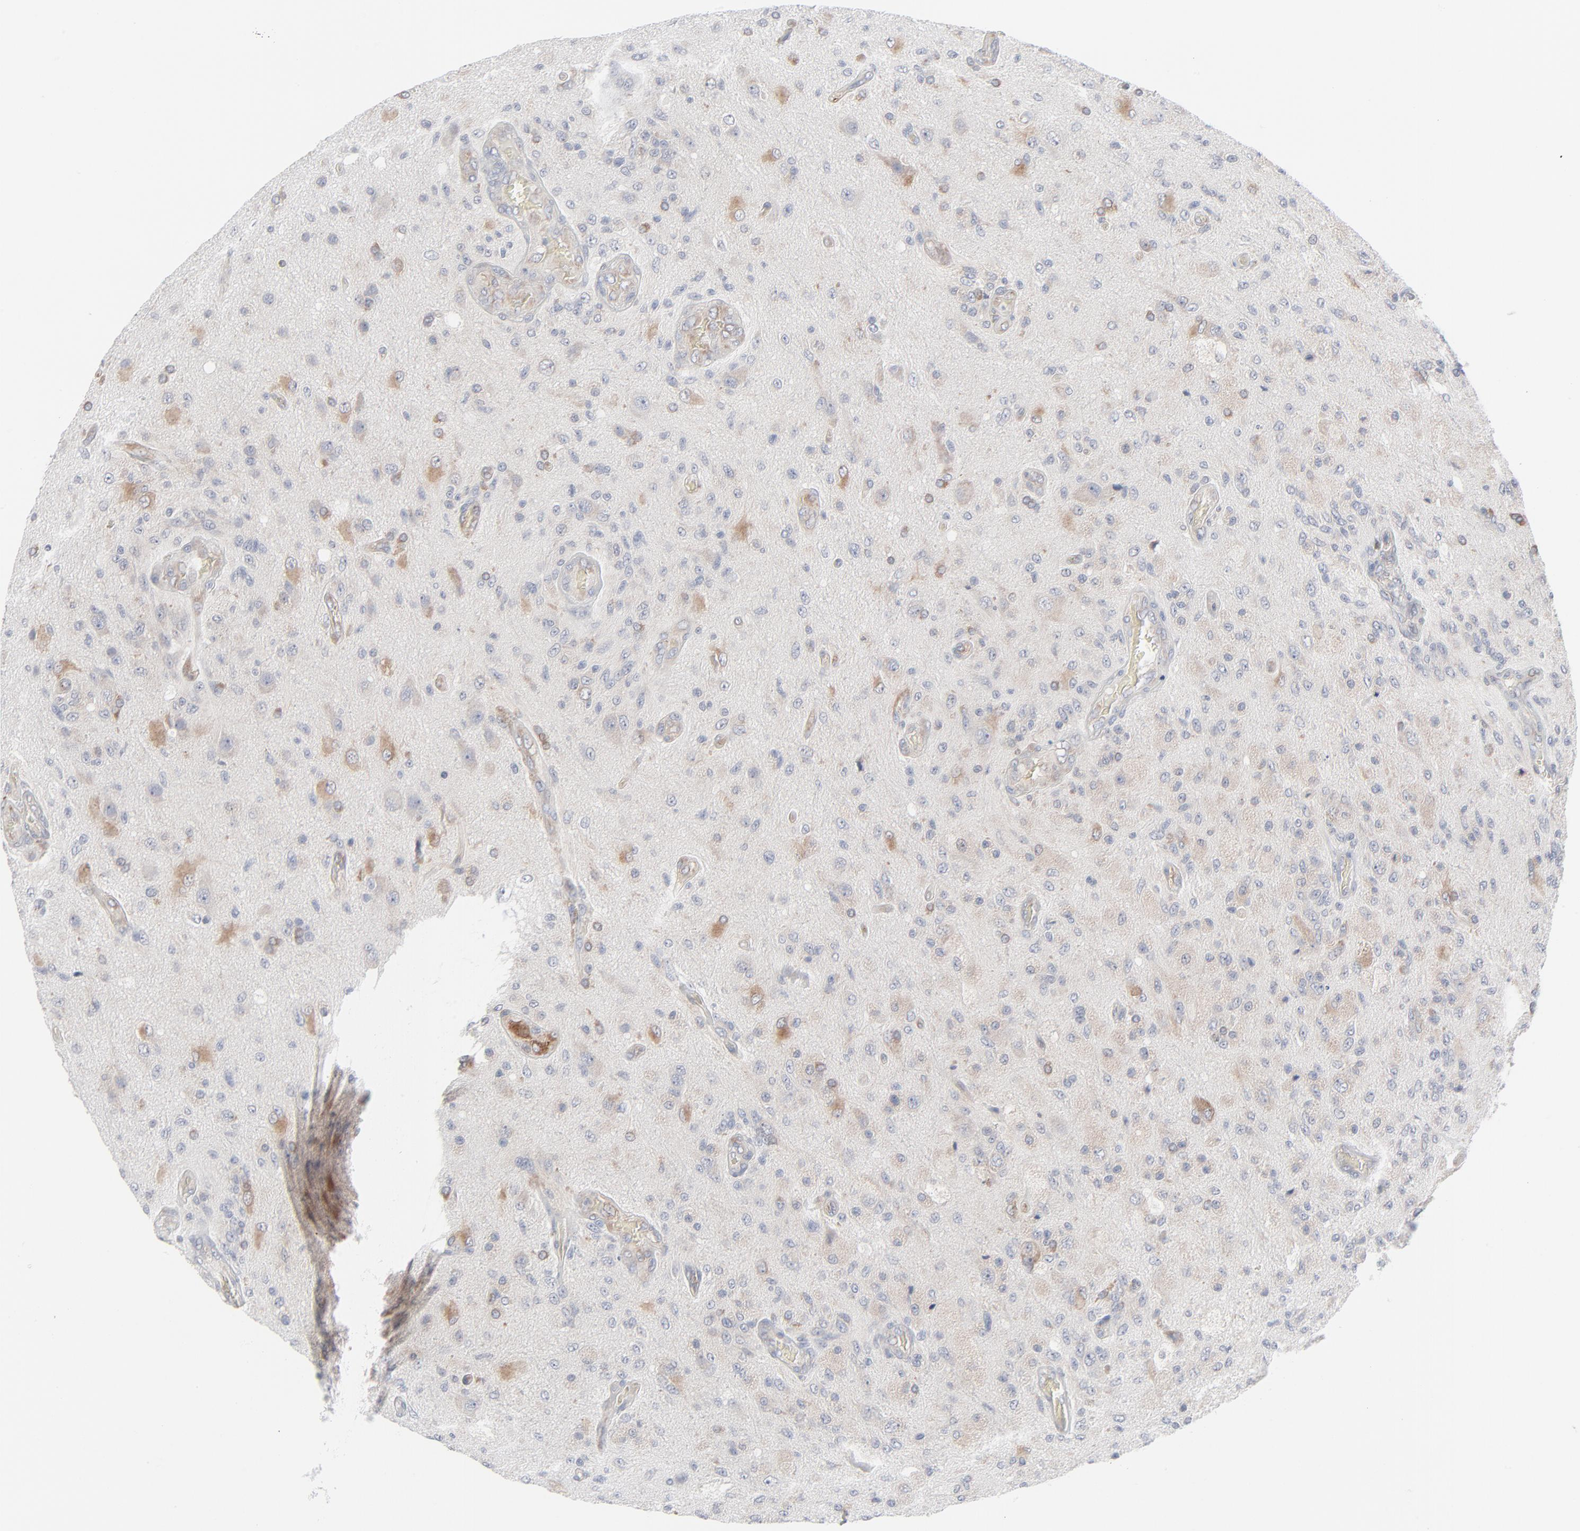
{"staining": {"intensity": "weak", "quantity": "25%-75%", "location": "cytoplasmic/membranous"}, "tissue": "glioma", "cell_type": "Tumor cells", "image_type": "cancer", "snomed": [{"axis": "morphology", "description": "Normal tissue, NOS"}, {"axis": "morphology", "description": "Glioma, malignant, High grade"}, {"axis": "topography", "description": "Cerebral cortex"}], "caption": "High-magnification brightfield microscopy of malignant glioma (high-grade) stained with DAB (brown) and counterstained with hematoxylin (blue). tumor cells exhibit weak cytoplasmic/membranous staining is identified in about25%-75% of cells.", "gene": "KDSR", "patient": {"sex": "male", "age": 77}}